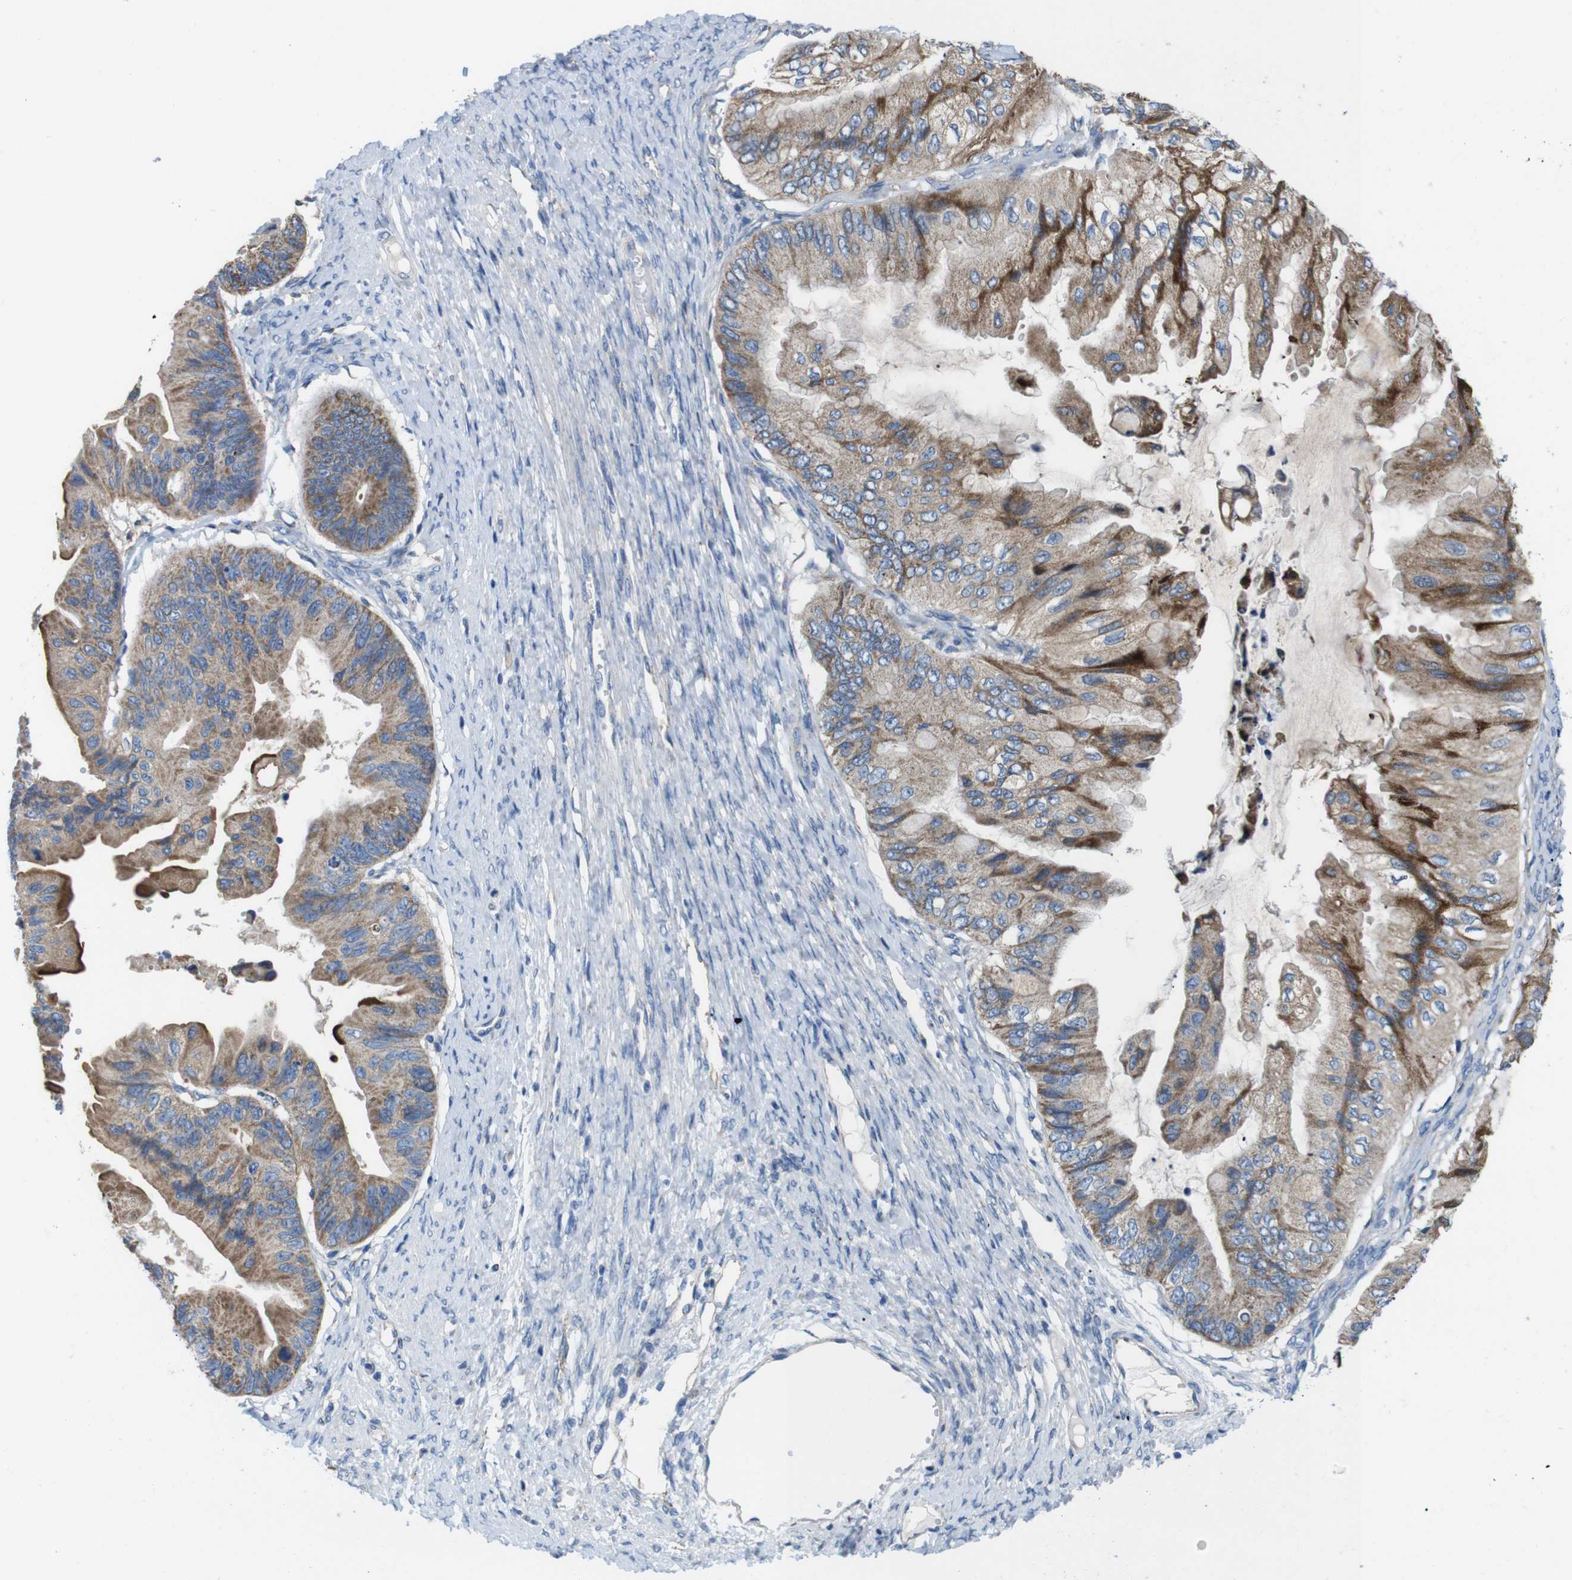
{"staining": {"intensity": "strong", "quantity": ">75%", "location": "cytoplasmic/membranous"}, "tissue": "ovarian cancer", "cell_type": "Tumor cells", "image_type": "cancer", "snomed": [{"axis": "morphology", "description": "Cystadenocarcinoma, mucinous, NOS"}, {"axis": "topography", "description": "Ovary"}], "caption": "An immunohistochemistry (IHC) photomicrograph of tumor tissue is shown. Protein staining in brown shows strong cytoplasmic/membranous positivity in mucinous cystadenocarcinoma (ovarian) within tumor cells.", "gene": "F2RL1", "patient": {"sex": "female", "age": 61}}